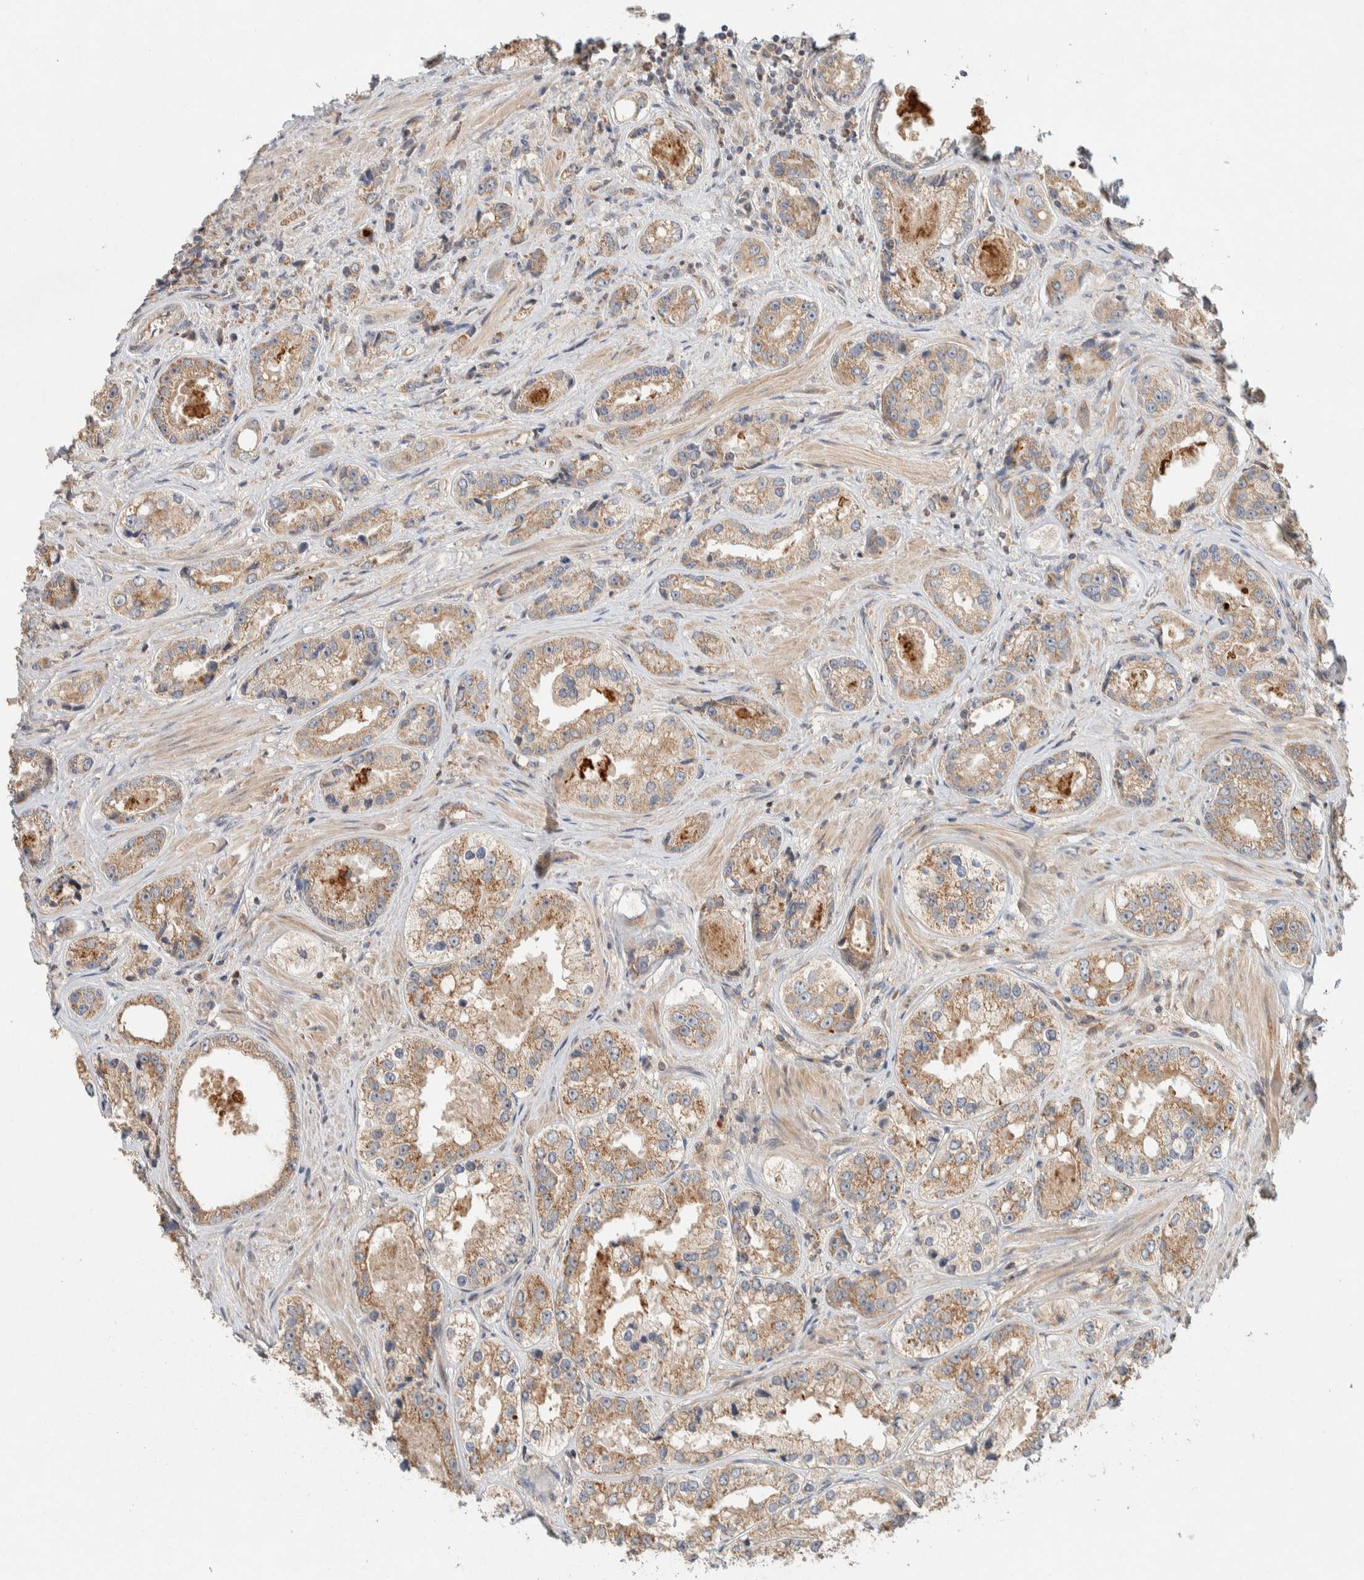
{"staining": {"intensity": "moderate", "quantity": ">75%", "location": "cytoplasmic/membranous"}, "tissue": "prostate cancer", "cell_type": "Tumor cells", "image_type": "cancer", "snomed": [{"axis": "morphology", "description": "Adenocarcinoma, High grade"}, {"axis": "topography", "description": "Prostate"}], "caption": "The histopathology image displays staining of high-grade adenocarcinoma (prostate), revealing moderate cytoplasmic/membranous protein expression (brown color) within tumor cells.", "gene": "KIF9", "patient": {"sex": "male", "age": 61}}